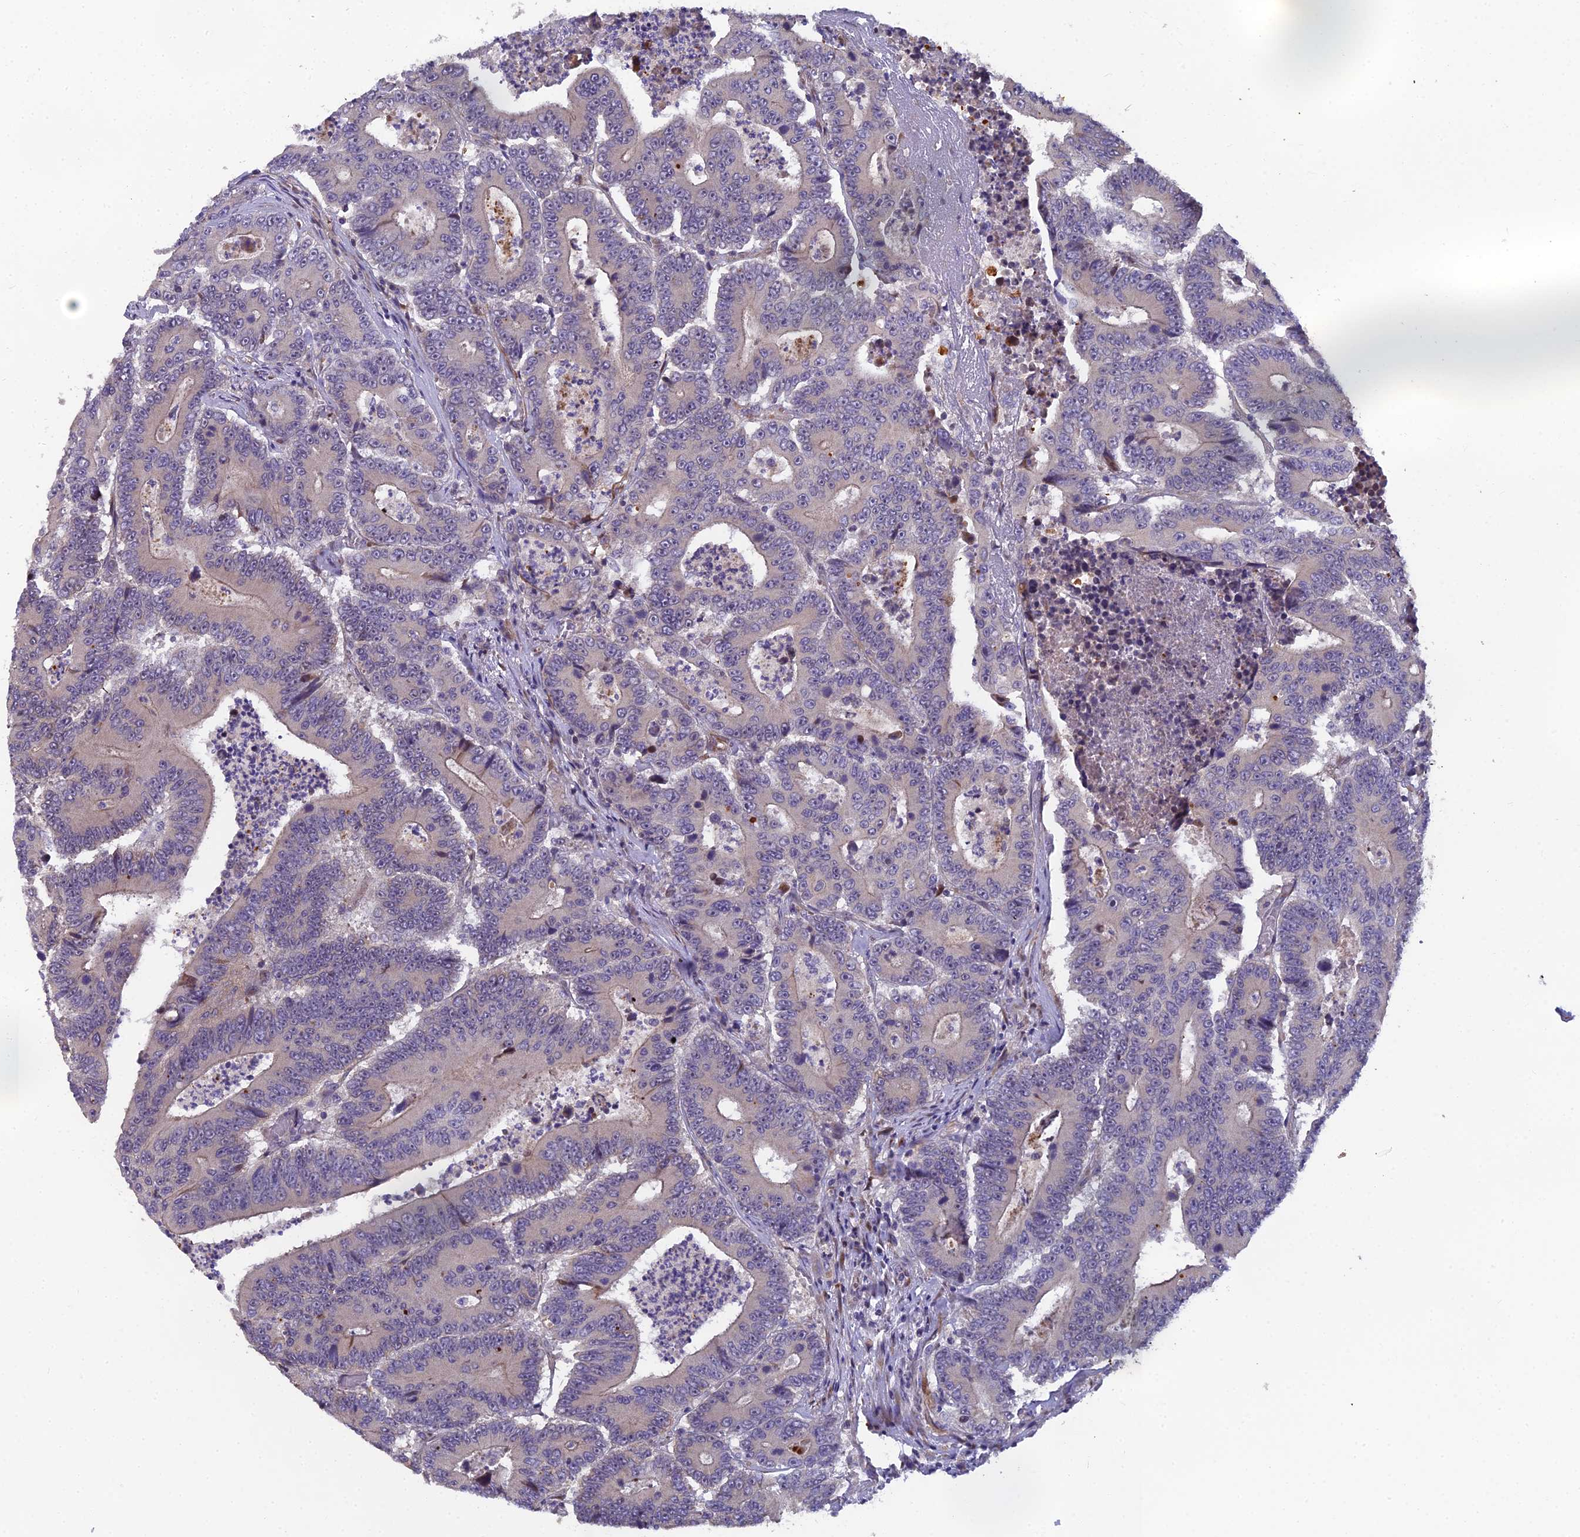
{"staining": {"intensity": "negative", "quantity": "none", "location": "none"}, "tissue": "colorectal cancer", "cell_type": "Tumor cells", "image_type": "cancer", "snomed": [{"axis": "morphology", "description": "Adenocarcinoma, NOS"}, {"axis": "topography", "description": "Colon"}], "caption": "Adenocarcinoma (colorectal) was stained to show a protein in brown. There is no significant staining in tumor cells.", "gene": "RAB28", "patient": {"sex": "male", "age": 83}}